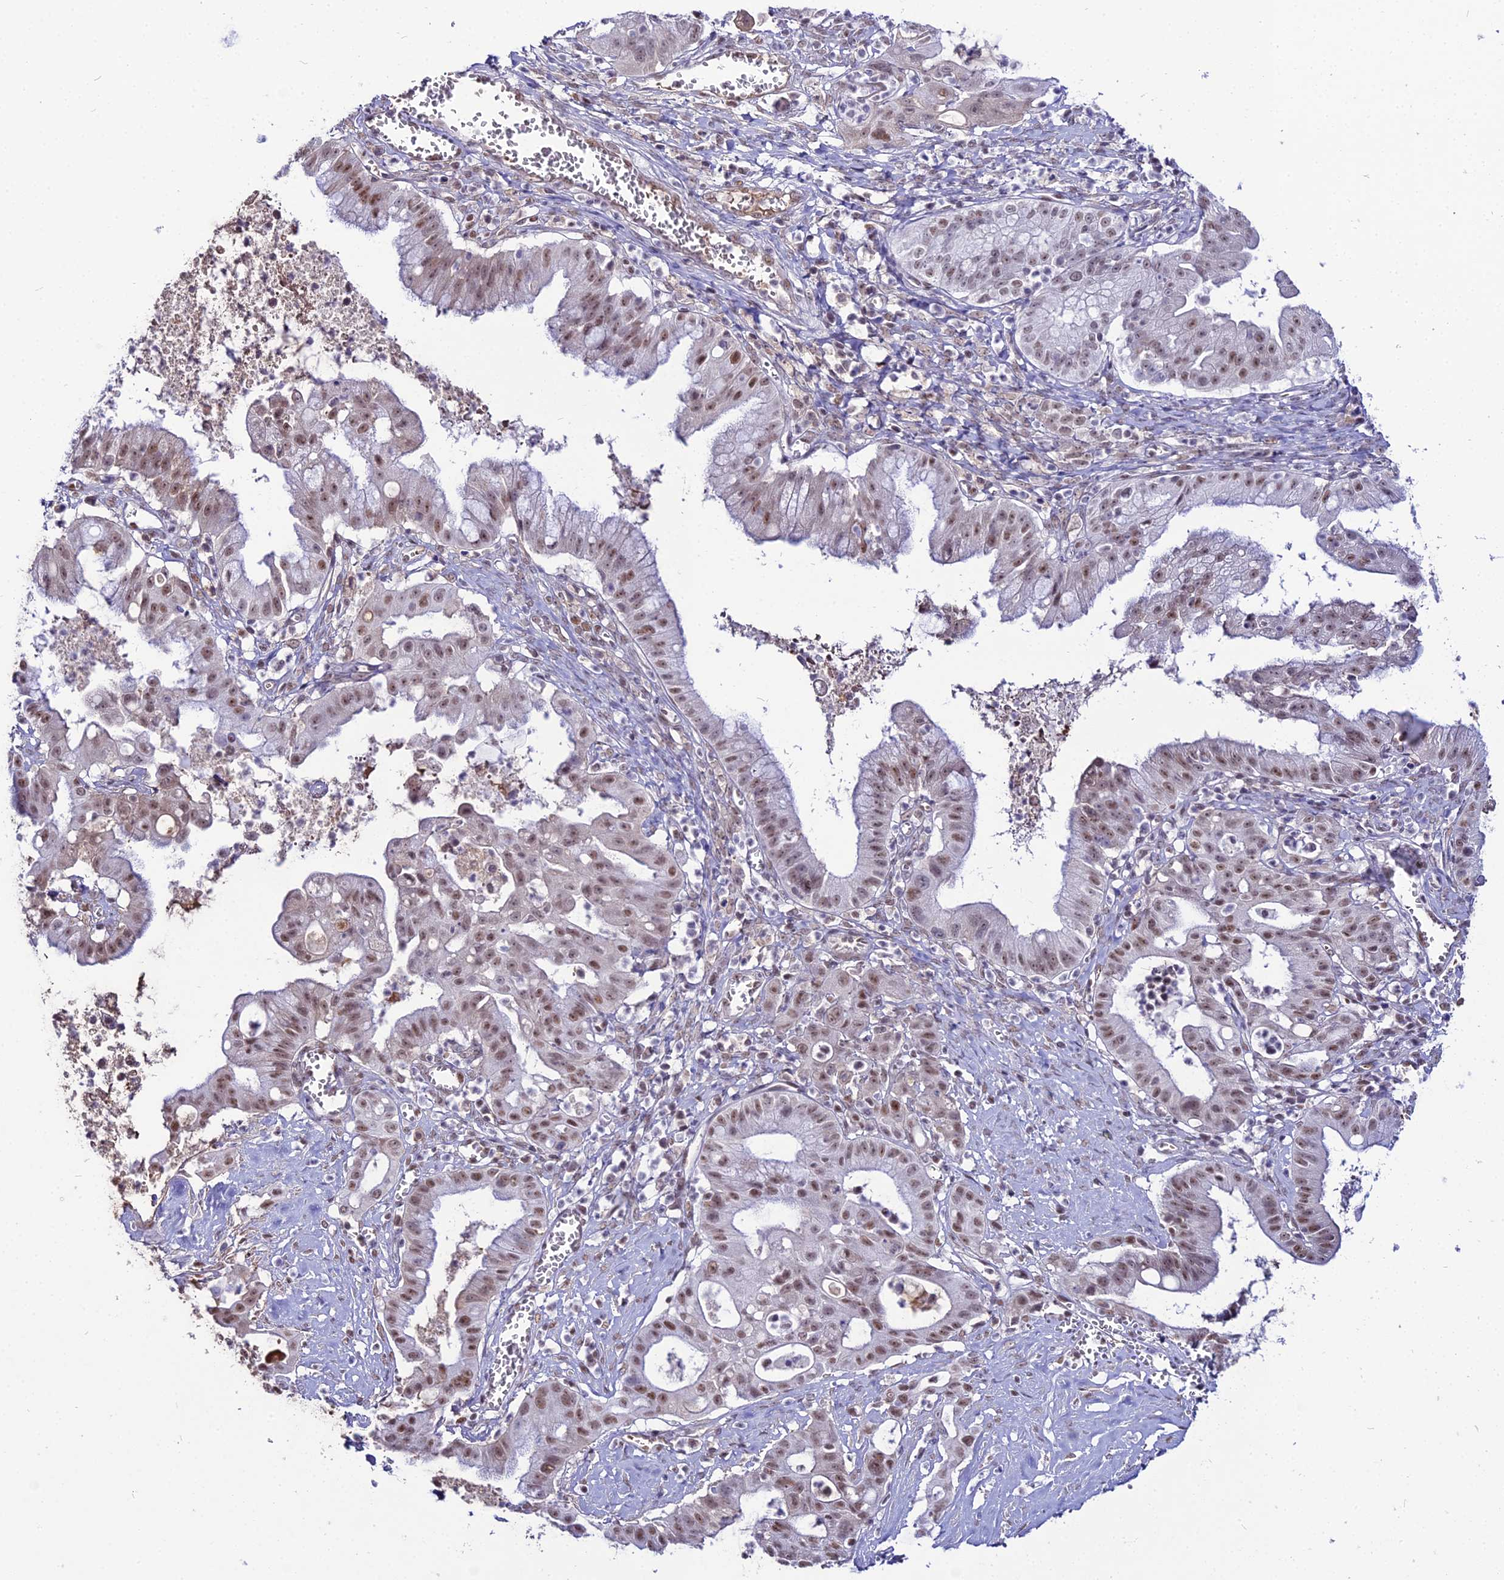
{"staining": {"intensity": "weak", "quantity": ">75%", "location": "nuclear"}, "tissue": "ovarian cancer", "cell_type": "Tumor cells", "image_type": "cancer", "snomed": [{"axis": "morphology", "description": "Cystadenocarcinoma, mucinous, NOS"}, {"axis": "topography", "description": "Ovary"}], "caption": "Human ovarian cancer stained with a brown dye demonstrates weak nuclear positive staining in approximately >75% of tumor cells.", "gene": "RBM12", "patient": {"sex": "female", "age": 70}}